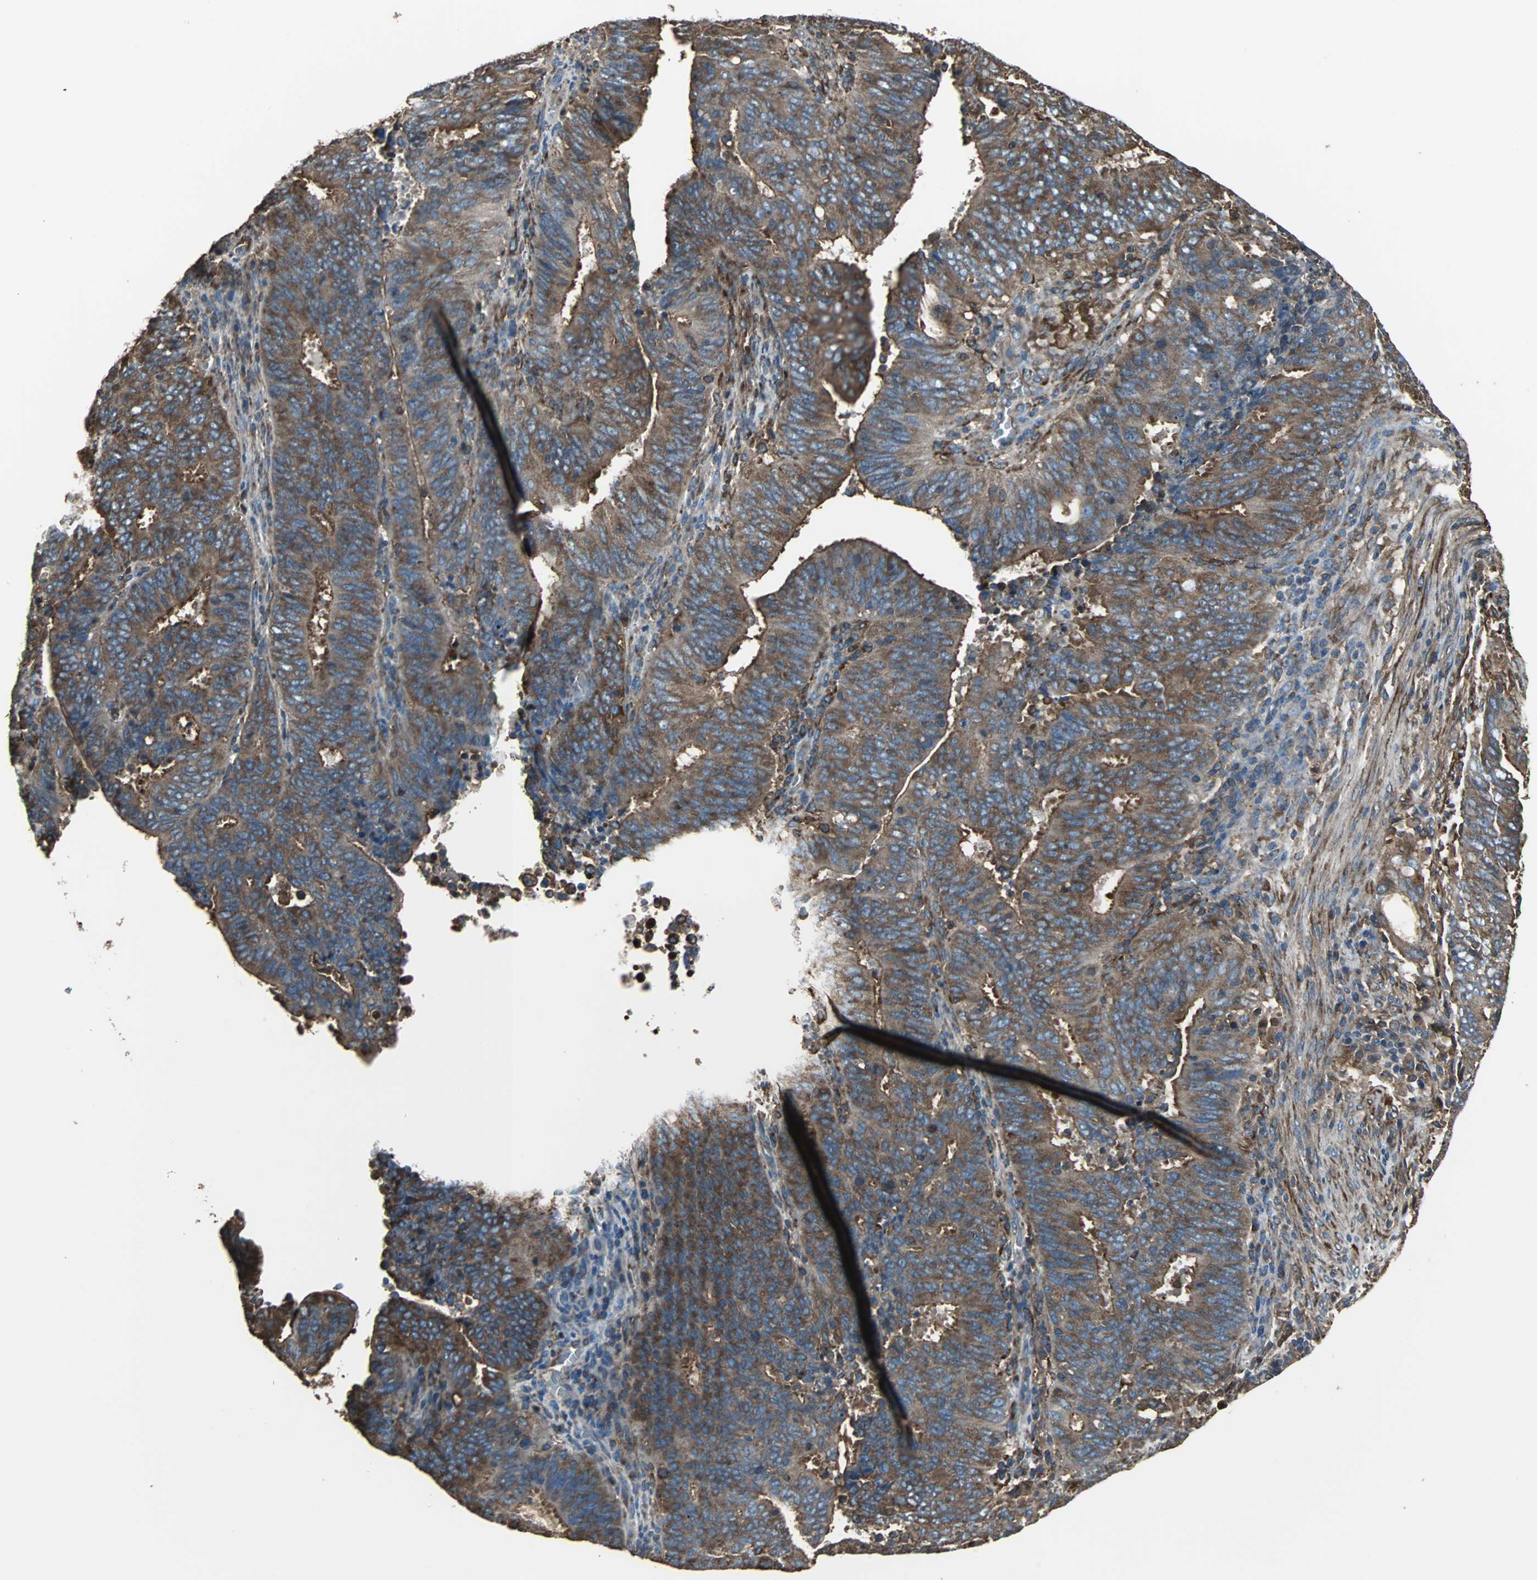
{"staining": {"intensity": "strong", "quantity": ">75%", "location": "cytoplasmic/membranous"}, "tissue": "cervical cancer", "cell_type": "Tumor cells", "image_type": "cancer", "snomed": [{"axis": "morphology", "description": "Adenocarcinoma, NOS"}, {"axis": "topography", "description": "Cervix"}], "caption": "This is an image of immunohistochemistry staining of cervical adenocarcinoma, which shows strong positivity in the cytoplasmic/membranous of tumor cells.", "gene": "ACTN1", "patient": {"sex": "female", "age": 44}}